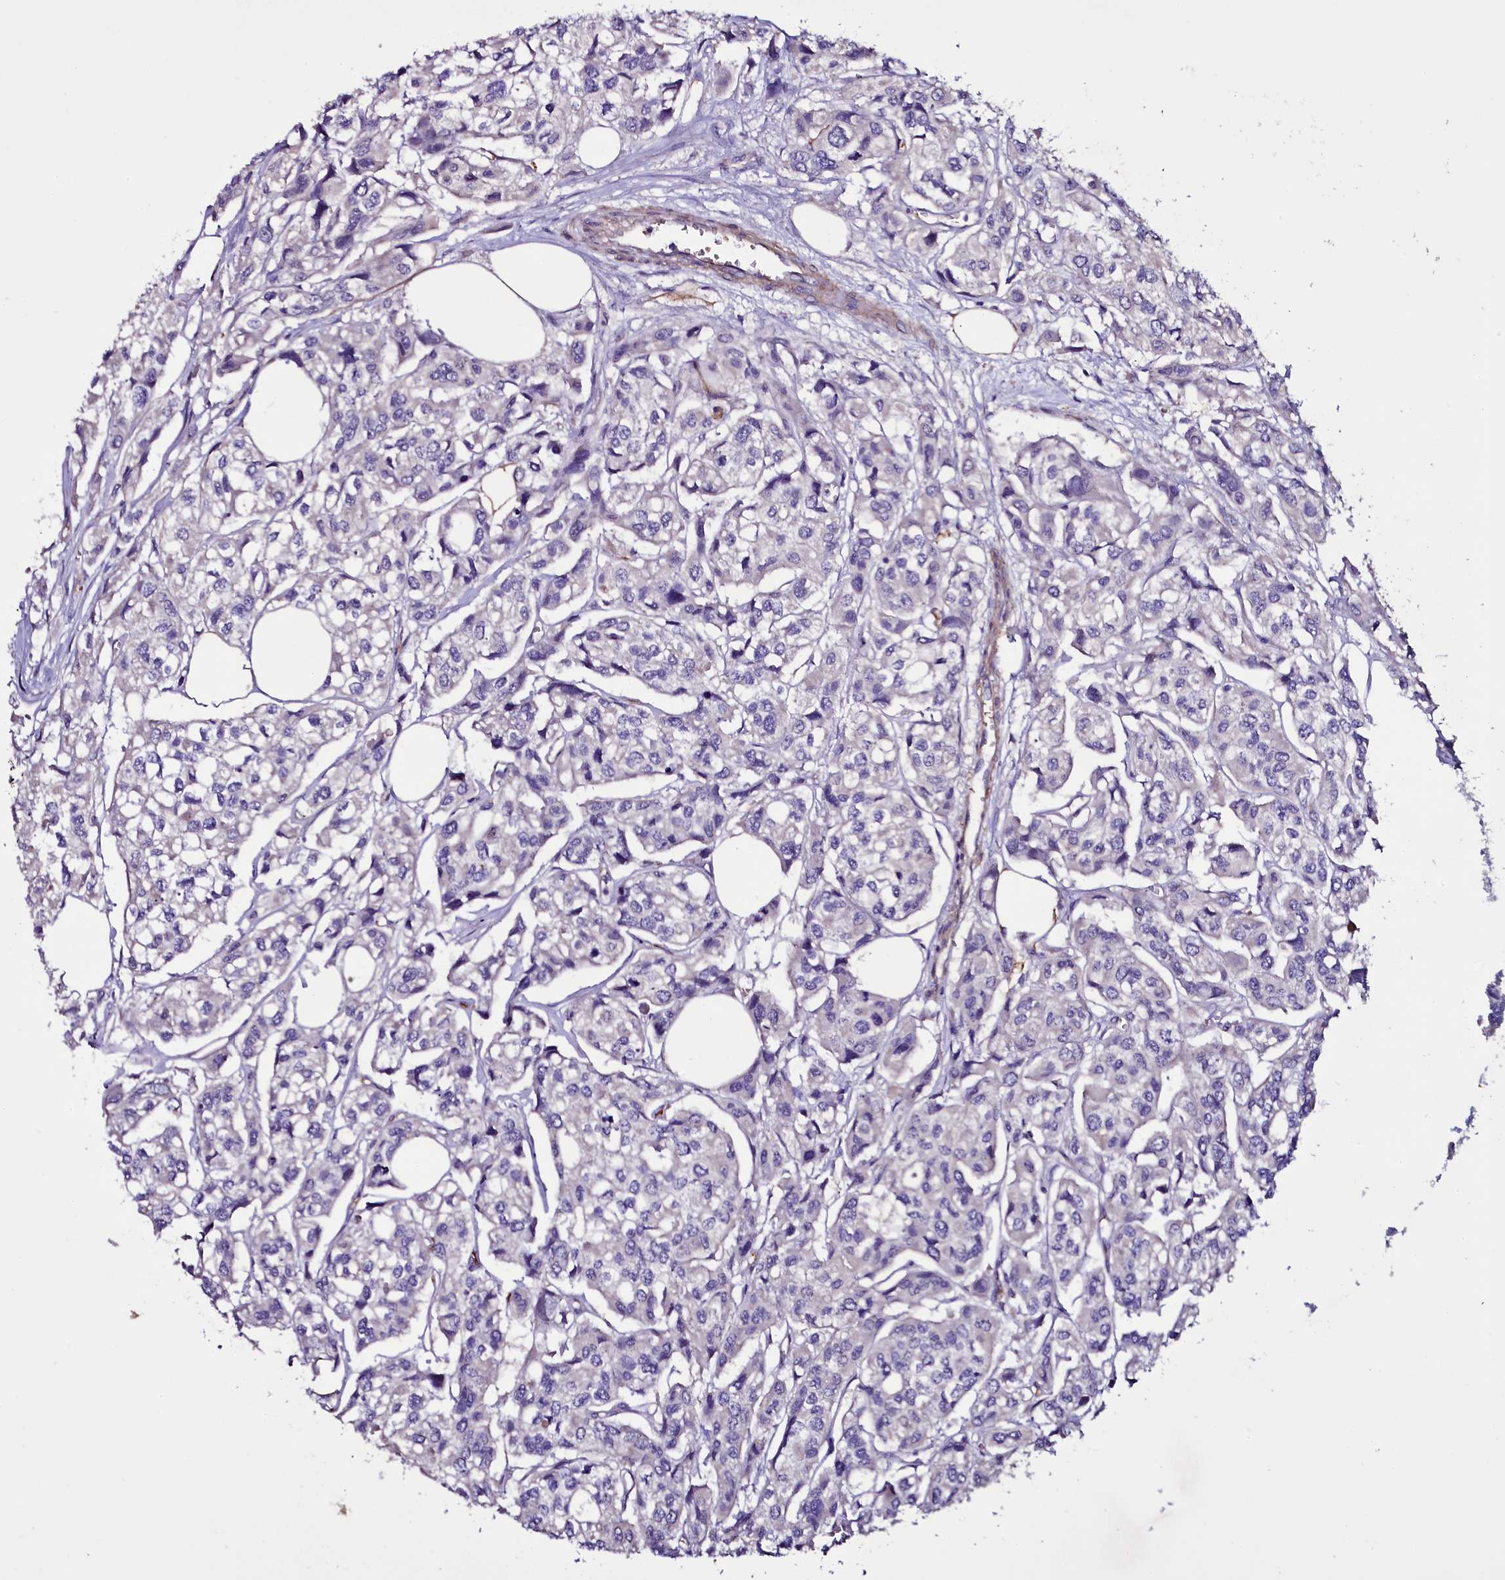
{"staining": {"intensity": "negative", "quantity": "none", "location": "none"}, "tissue": "urothelial cancer", "cell_type": "Tumor cells", "image_type": "cancer", "snomed": [{"axis": "morphology", "description": "Urothelial carcinoma, High grade"}, {"axis": "topography", "description": "Urinary bladder"}], "caption": "IHC histopathology image of urothelial cancer stained for a protein (brown), which demonstrates no staining in tumor cells. Brightfield microscopy of IHC stained with DAB (3,3'-diaminobenzidine) (brown) and hematoxylin (blue), captured at high magnification.", "gene": "MEX3C", "patient": {"sex": "male", "age": 67}}